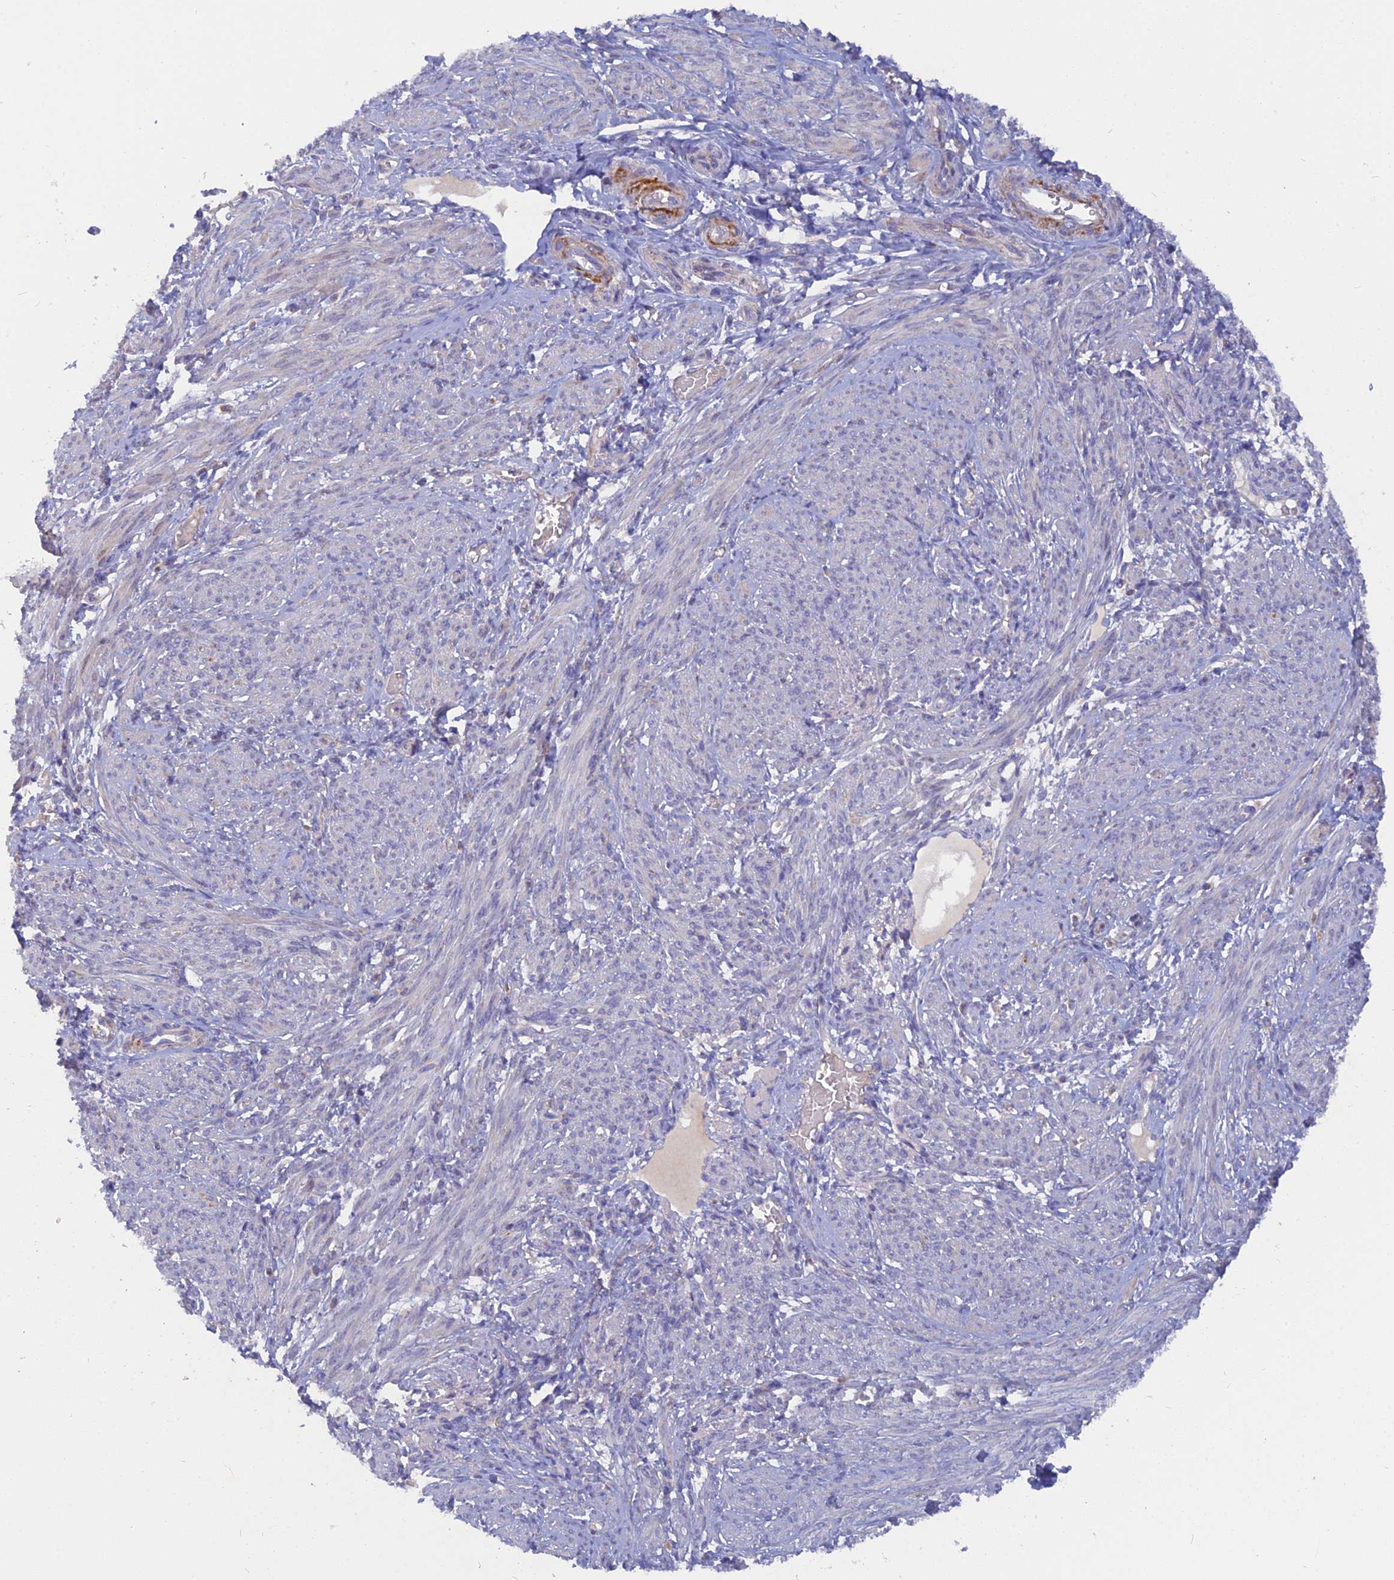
{"staining": {"intensity": "negative", "quantity": "none", "location": "none"}, "tissue": "smooth muscle", "cell_type": "Smooth muscle cells", "image_type": "normal", "snomed": [{"axis": "morphology", "description": "Normal tissue, NOS"}, {"axis": "topography", "description": "Smooth muscle"}], "caption": "Smooth muscle cells show no significant protein positivity in benign smooth muscle. (DAB (3,3'-diaminobenzidine) IHC visualized using brightfield microscopy, high magnification).", "gene": "CACNA1B", "patient": {"sex": "female", "age": 39}}